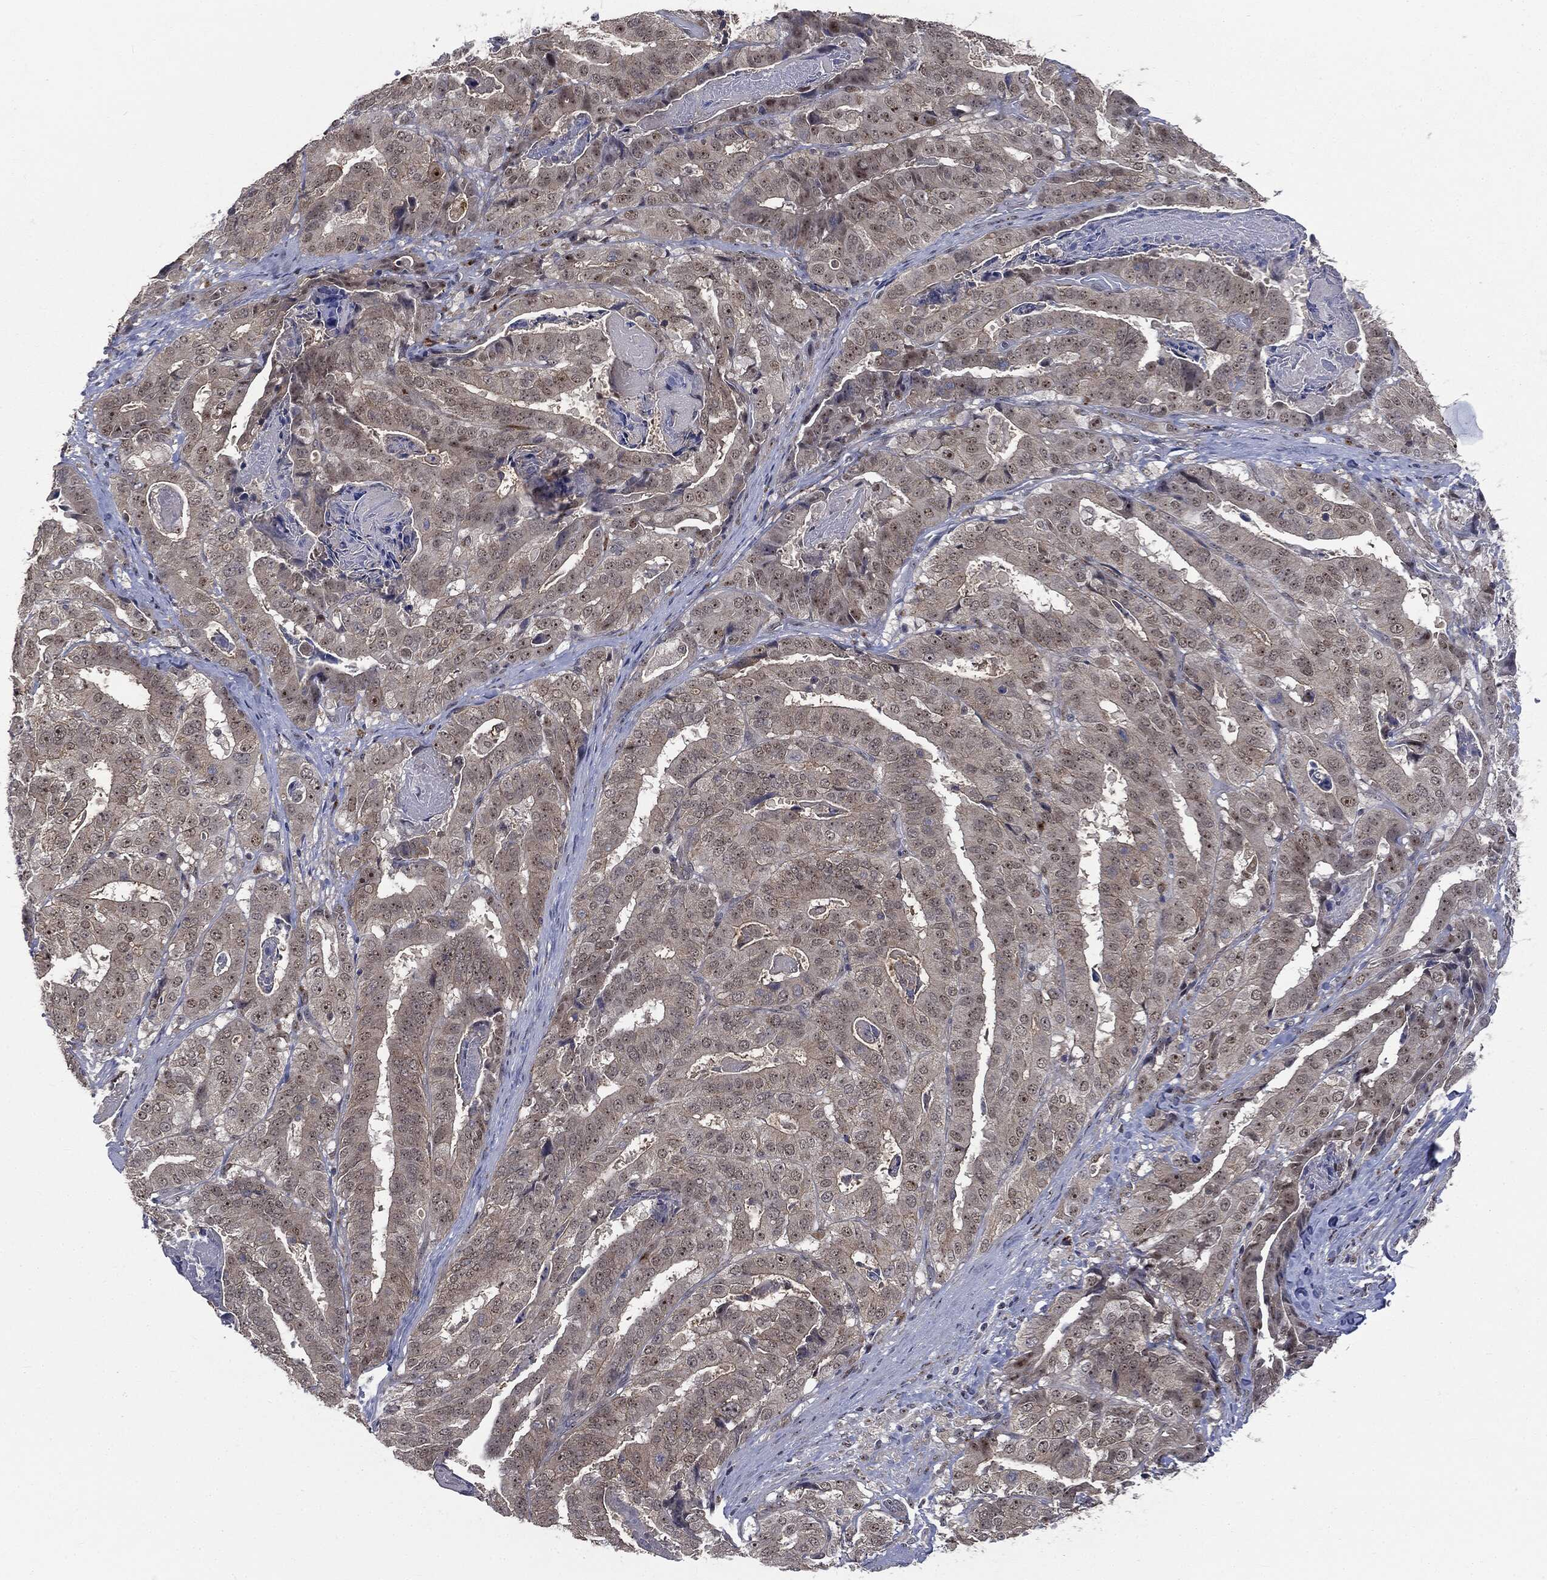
{"staining": {"intensity": "weak", "quantity": "25%-75%", "location": "nuclear"}, "tissue": "stomach cancer", "cell_type": "Tumor cells", "image_type": "cancer", "snomed": [{"axis": "morphology", "description": "Adenocarcinoma, NOS"}, {"axis": "topography", "description": "Stomach"}], "caption": "Protein staining demonstrates weak nuclear positivity in about 25%-75% of tumor cells in stomach adenocarcinoma.", "gene": "TRMT1L", "patient": {"sex": "male", "age": 48}}